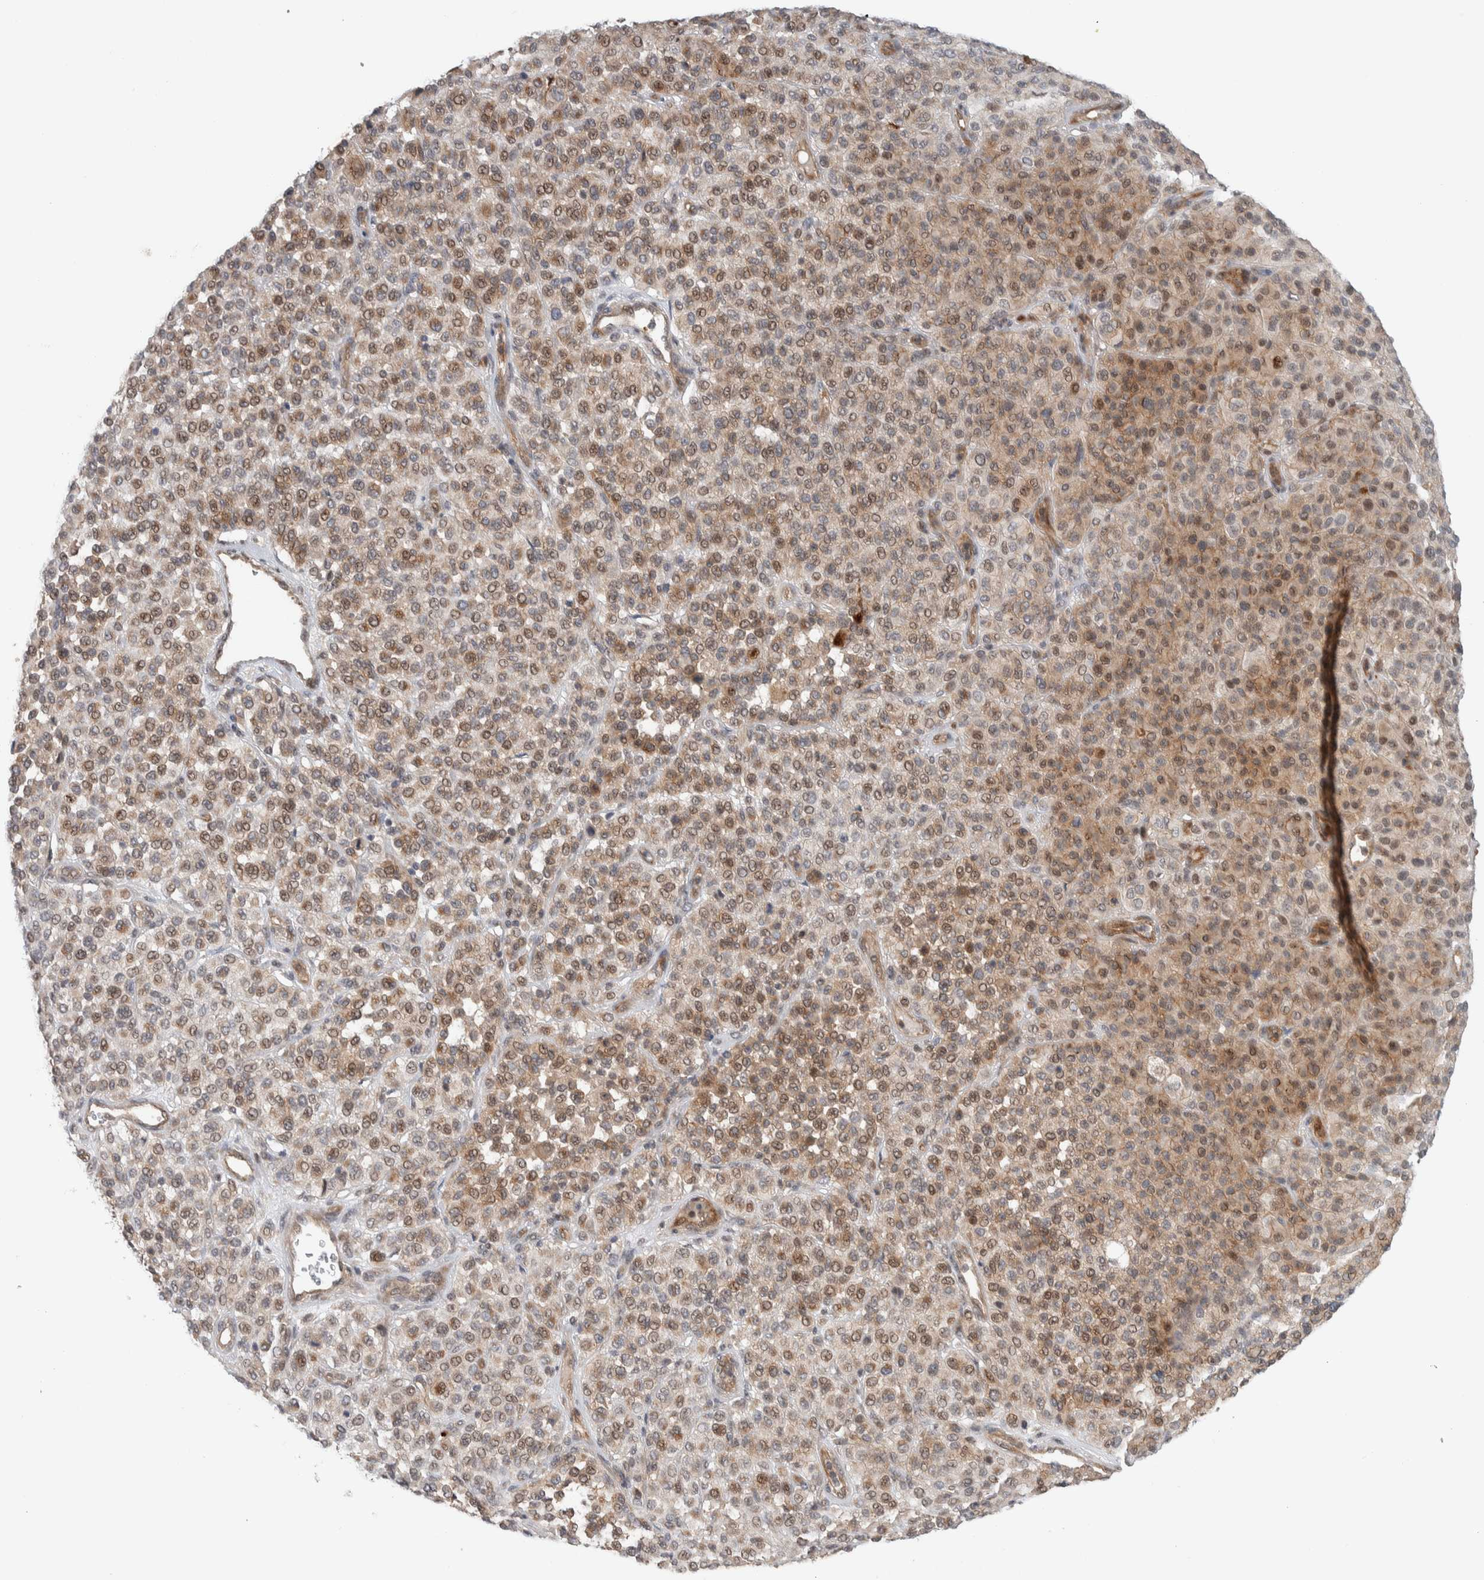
{"staining": {"intensity": "moderate", "quantity": ">75%", "location": "cytoplasmic/membranous,nuclear"}, "tissue": "melanoma", "cell_type": "Tumor cells", "image_type": "cancer", "snomed": [{"axis": "morphology", "description": "Malignant melanoma, Metastatic site"}, {"axis": "topography", "description": "Pancreas"}], "caption": "Moderate cytoplasmic/membranous and nuclear positivity for a protein is appreciated in approximately >75% of tumor cells of melanoma using immunohistochemistry (IHC).", "gene": "DEPTOR", "patient": {"sex": "female", "age": 30}}